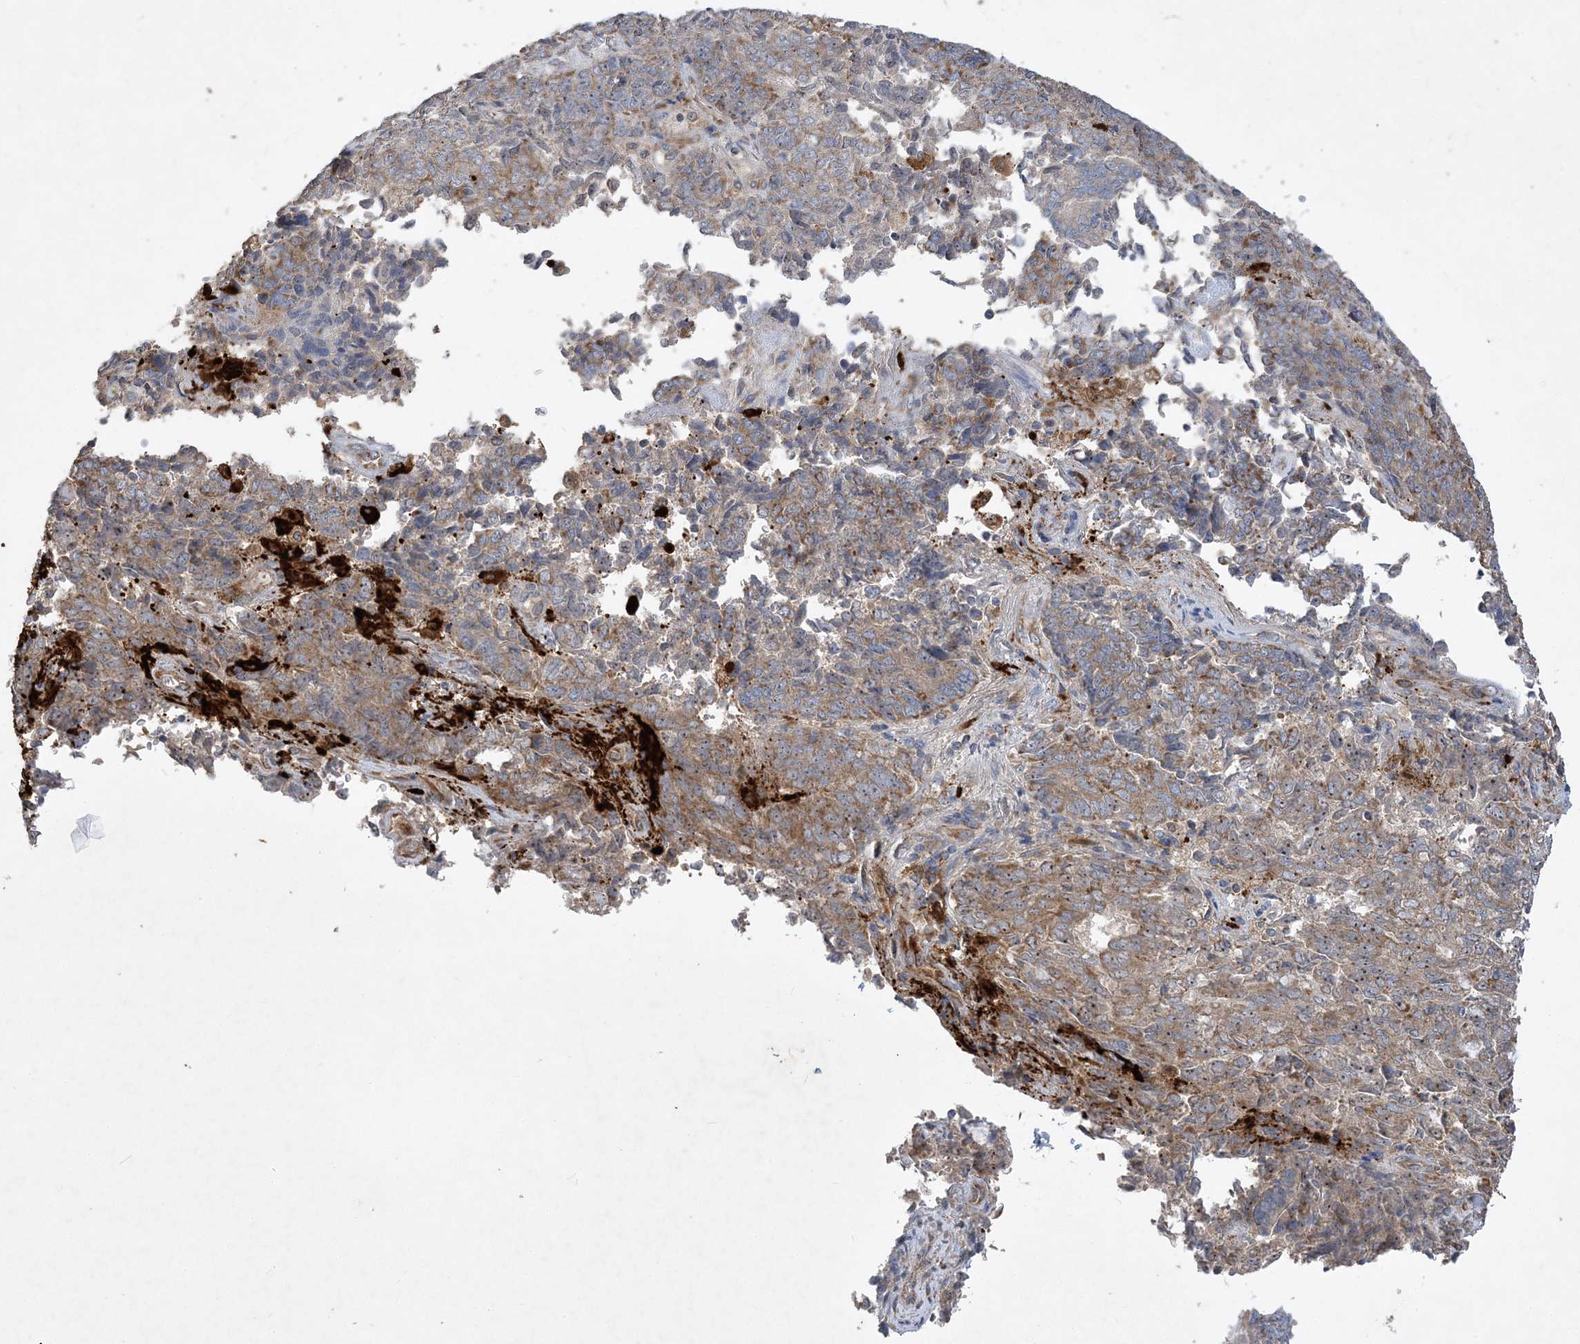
{"staining": {"intensity": "moderate", "quantity": ">75%", "location": "cytoplasmic/membranous"}, "tissue": "endometrial cancer", "cell_type": "Tumor cells", "image_type": "cancer", "snomed": [{"axis": "morphology", "description": "Adenocarcinoma, NOS"}, {"axis": "topography", "description": "Endometrium"}], "caption": "There is medium levels of moderate cytoplasmic/membranous staining in tumor cells of adenocarcinoma (endometrial), as demonstrated by immunohistochemical staining (brown color).", "gene": "FEZ2", "patient": {"sex": "female", "age": 80}}